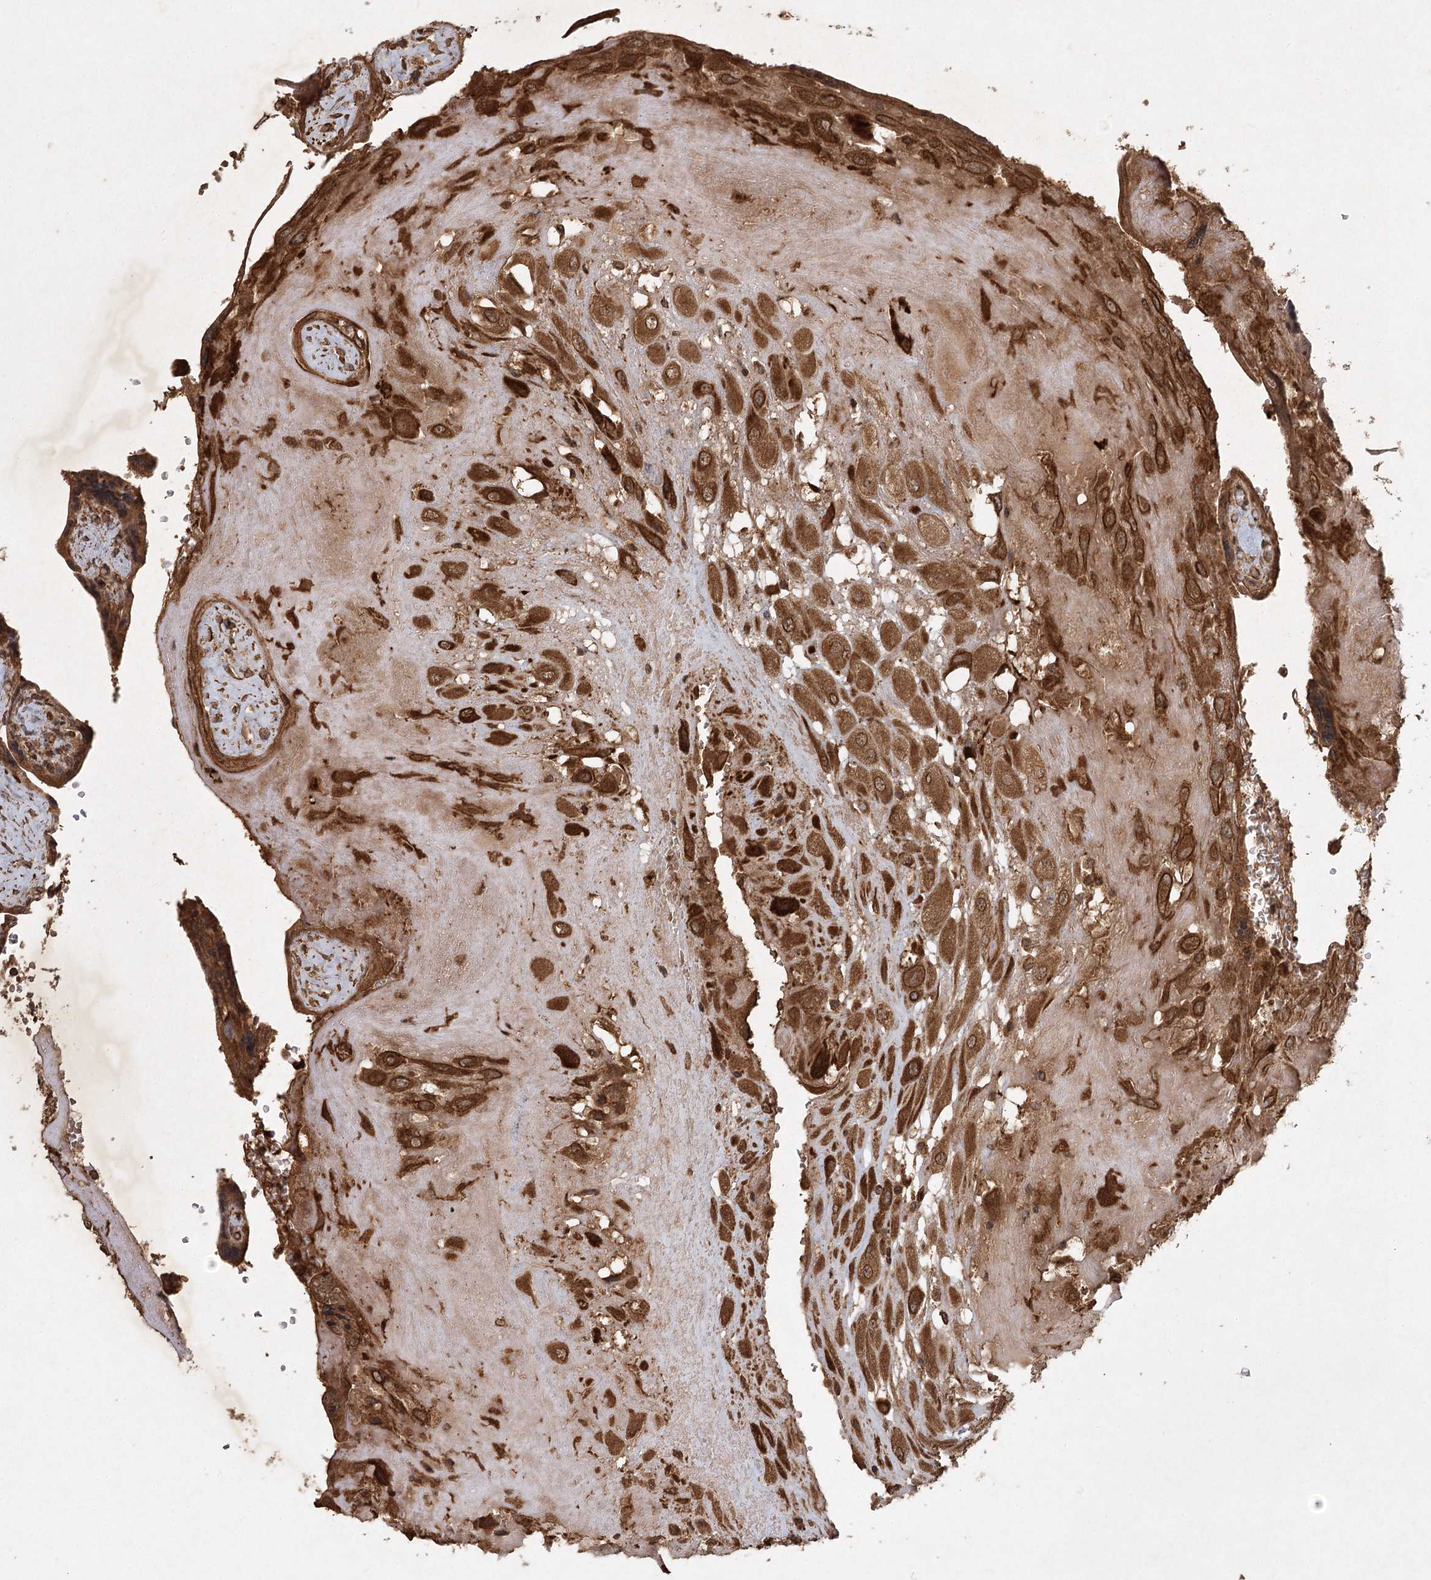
{"staining": {"intensity": "strong", "quantity": ">75%", "location": "cytoplasmic/membranous"}, "tissue": "placenta", "cell_type": "Decidual cells", "image_type": "normal", "snomed": [{"axis": "morphology", "description": "Normal tissue, NOS"}, {"axis": "topography", "description": "Placenta"}], "caption": "Placenta stained with a brown dye displays strong cytoplasmic/membranous positive expression in approximately >75% of decidual cells.", "gene": "ARL13A", "patient": {"sex": "female", "age": 37}}